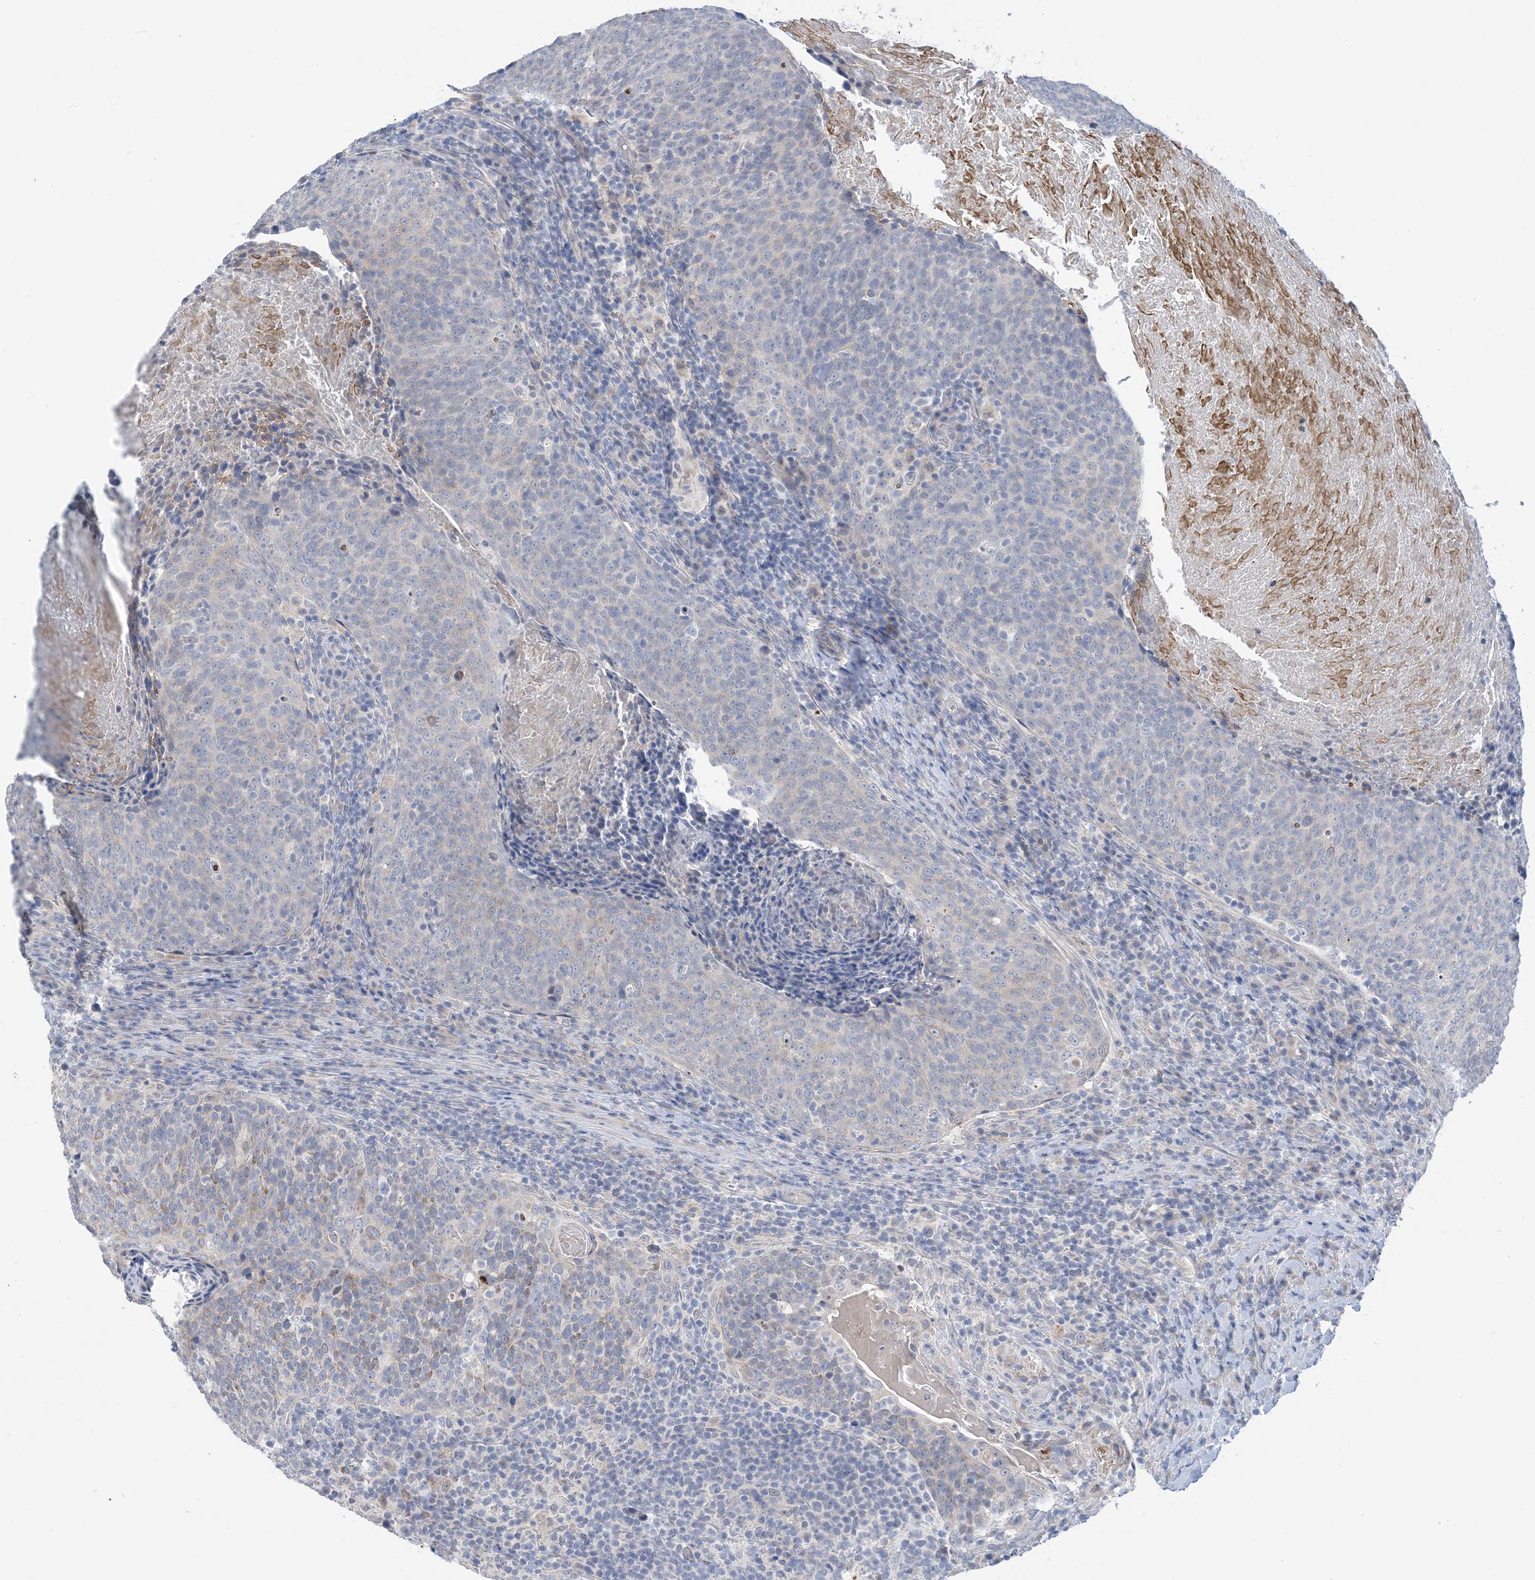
{"staining": {"intensity": "negative", "quantity": "none", "location": "none"}, "tissue": "head and neck cancer", "cell_type": "Tumor cells", "image_type": "cancer", "snomed": [{"axis": "morphology", "description": "Squamous cell carcinoma, NOS"}, {"axis": "morphology", "description": "Squamous cell carcinoma, metastatic, NOS"}, {"axis": "topography", "description": "Lymph node"}, {"axis": "topography", "description": "Head-Neck"}], "caption": "Immunohistochemistry photomicrograph of human head and neck cancer stained for a protein (brown), which reveals no positivity in tumor cells. Brightfield microscopy of immunohistochemistry (IHC) stained with DAB (3,3'-diaminobenzidine) (brown) and hematoxylin (blue), captured at high magnification.", "gene": "TTYH1", "patient": {"sex": "male", "age": 62}}